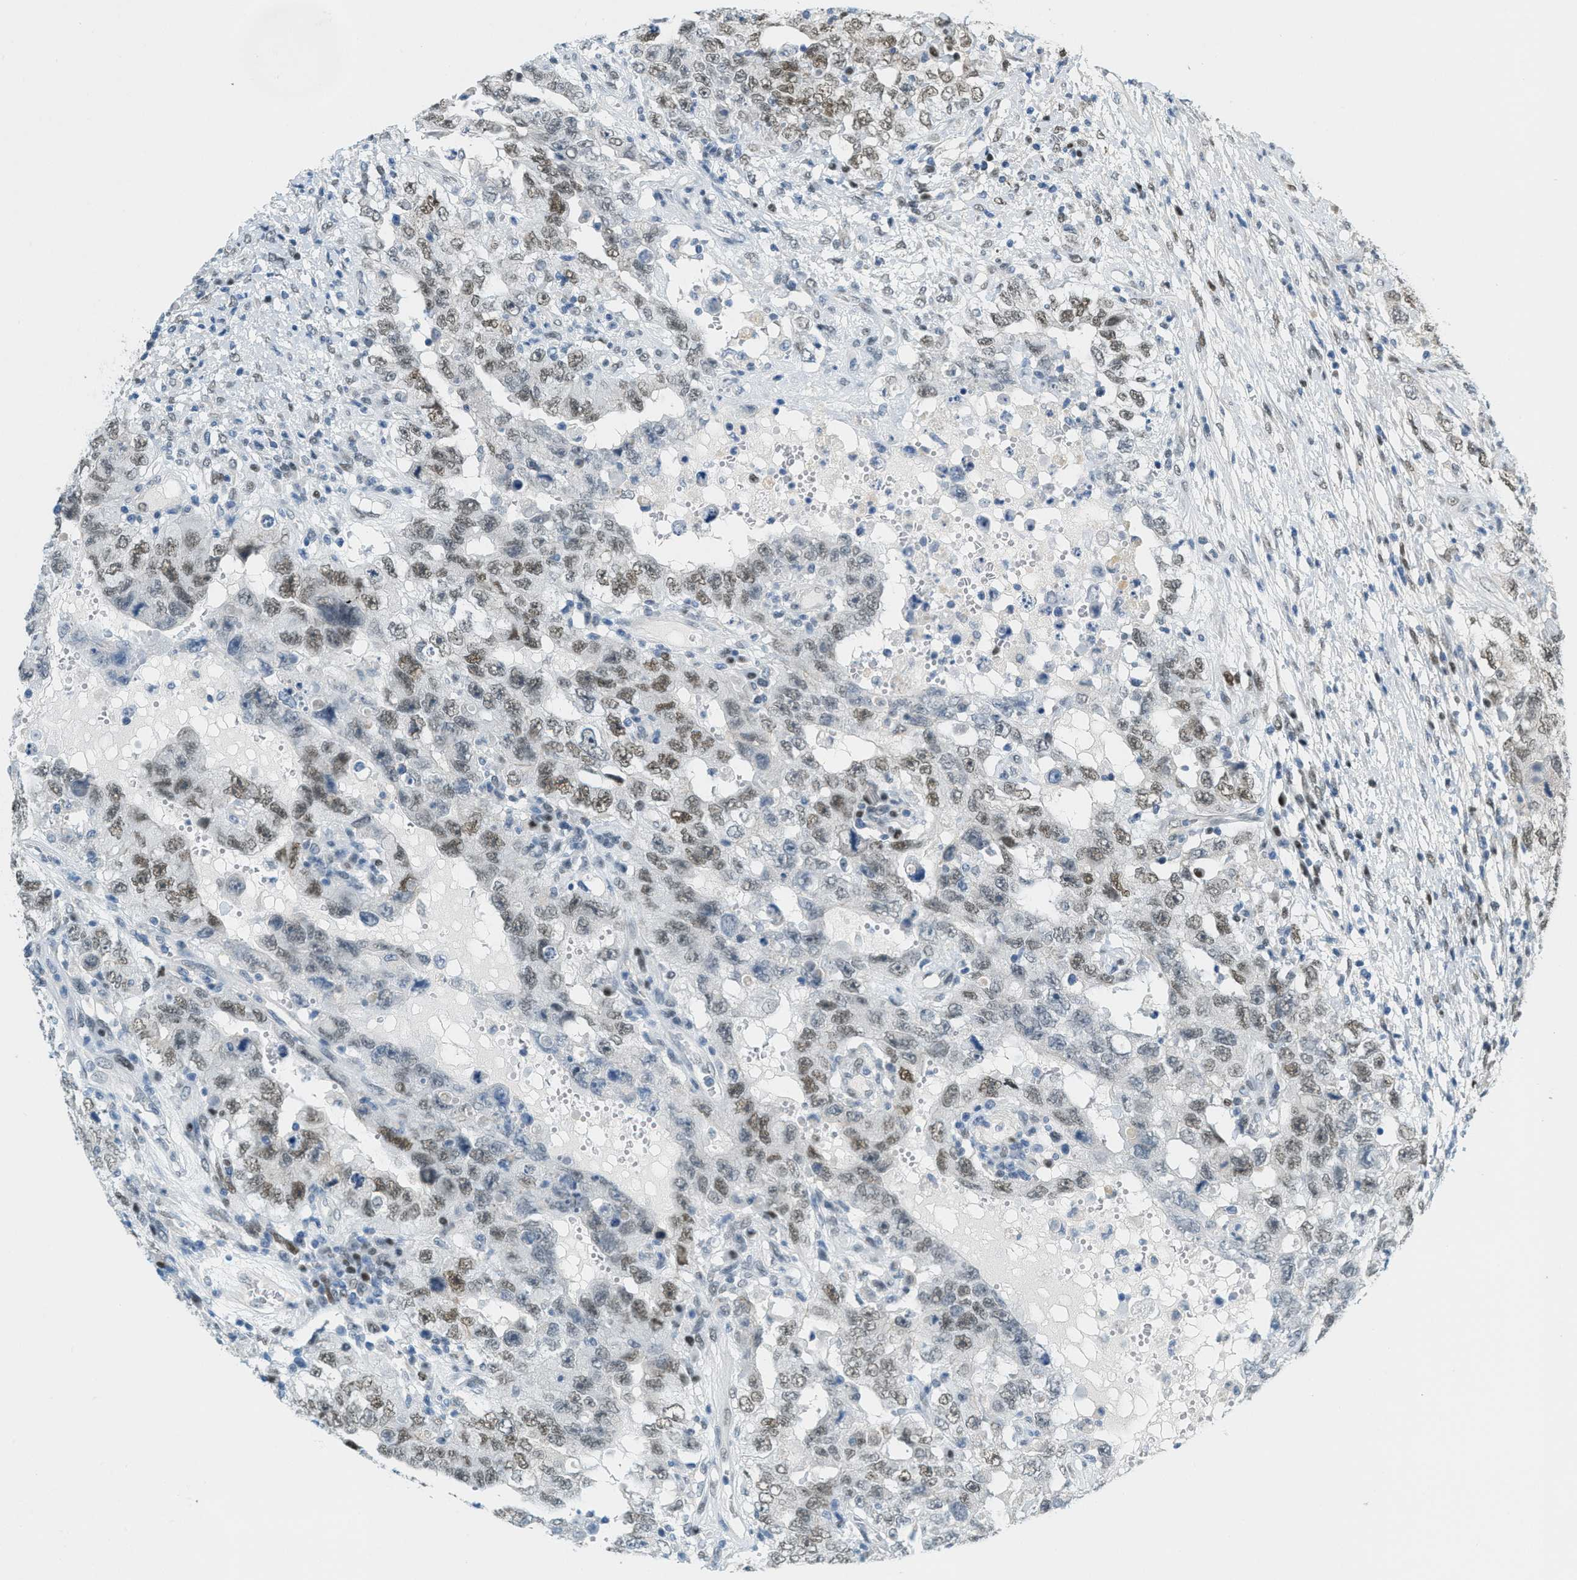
{"staining": {"intensity": "moderate", "quantity": "25%-75%", "location": "nuclear"}, "tissue": "testis cancer", "cell_type": "Tumor cells", "image_type": "cancer", "snomed": [{"axis": "morphology", "description": "Carcinoma, Embryonal, NOS"}, {"axis": "topography", "description": "Testis"}], "caption": "Testis embryonal carcinoma was stained to show a protein in brown. There is medium levels of moderate nuclear expression in approximately 25%-75% of tumor cells.", "gene": "TCF3", "patient": {"sex": "male", "age": 26}}